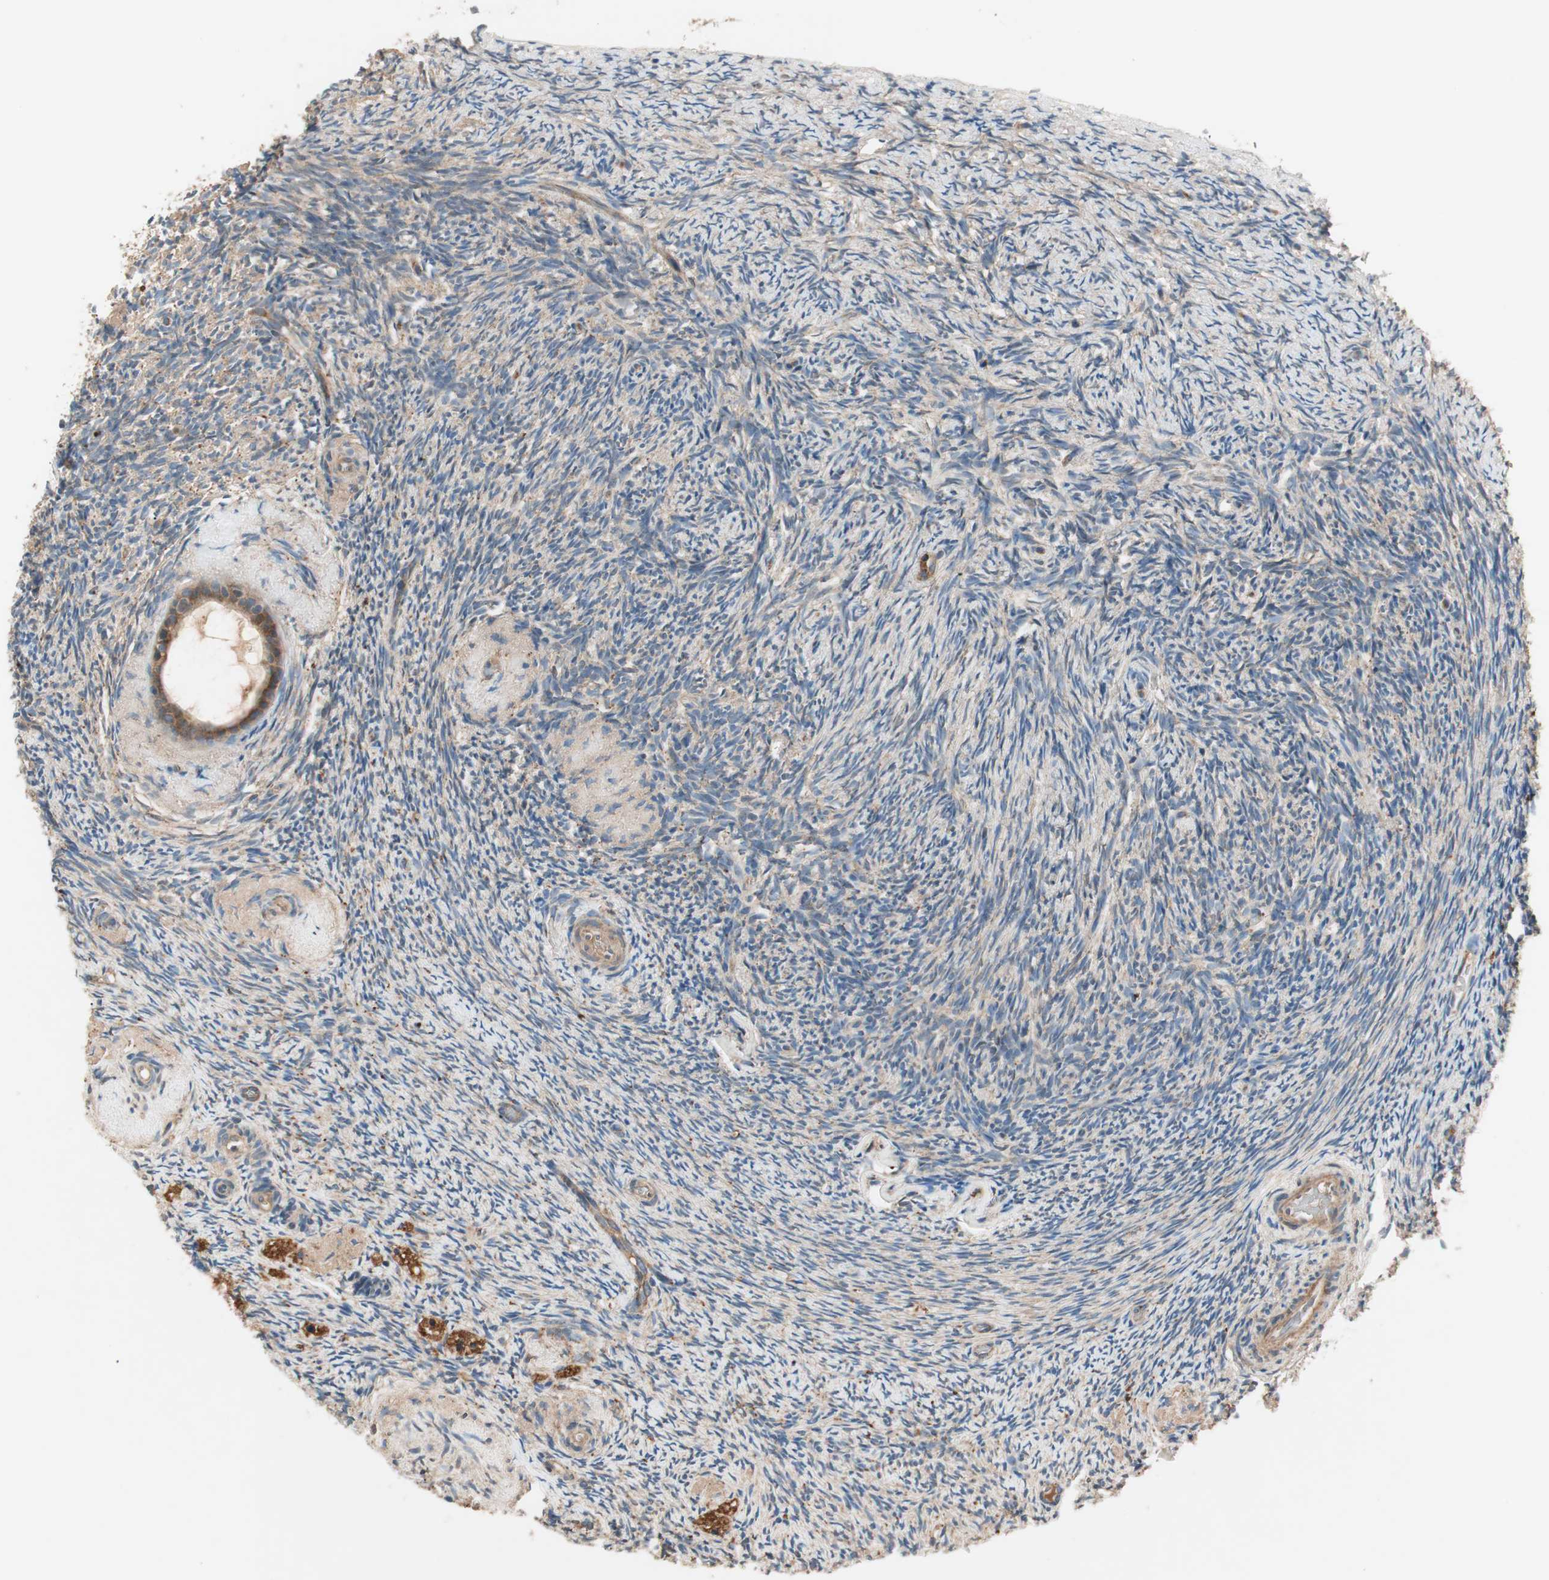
{"staining": {"intensity": "weak", "quantity": "25%-75%", "location": "cytoplasmic/membranous"}, "tissue": "ovary", "cell_type": "Ovarian stroma cells", "image_type": "normal", "snomed": [{"axis": "morphology", "description": "Normal tissue, NOS"}, {"axis": "topography", "description": "Ovary"}], "caption": "IHC histopathology image of unremarkable human ovary stained for a protein (brown), which shows low levels of weak cytoplasmic/membranous expression in approximately 25%-75% of ovarian stroma cells.", "gene": "HPN", "patient": {"sex": "female", "age": 60}}